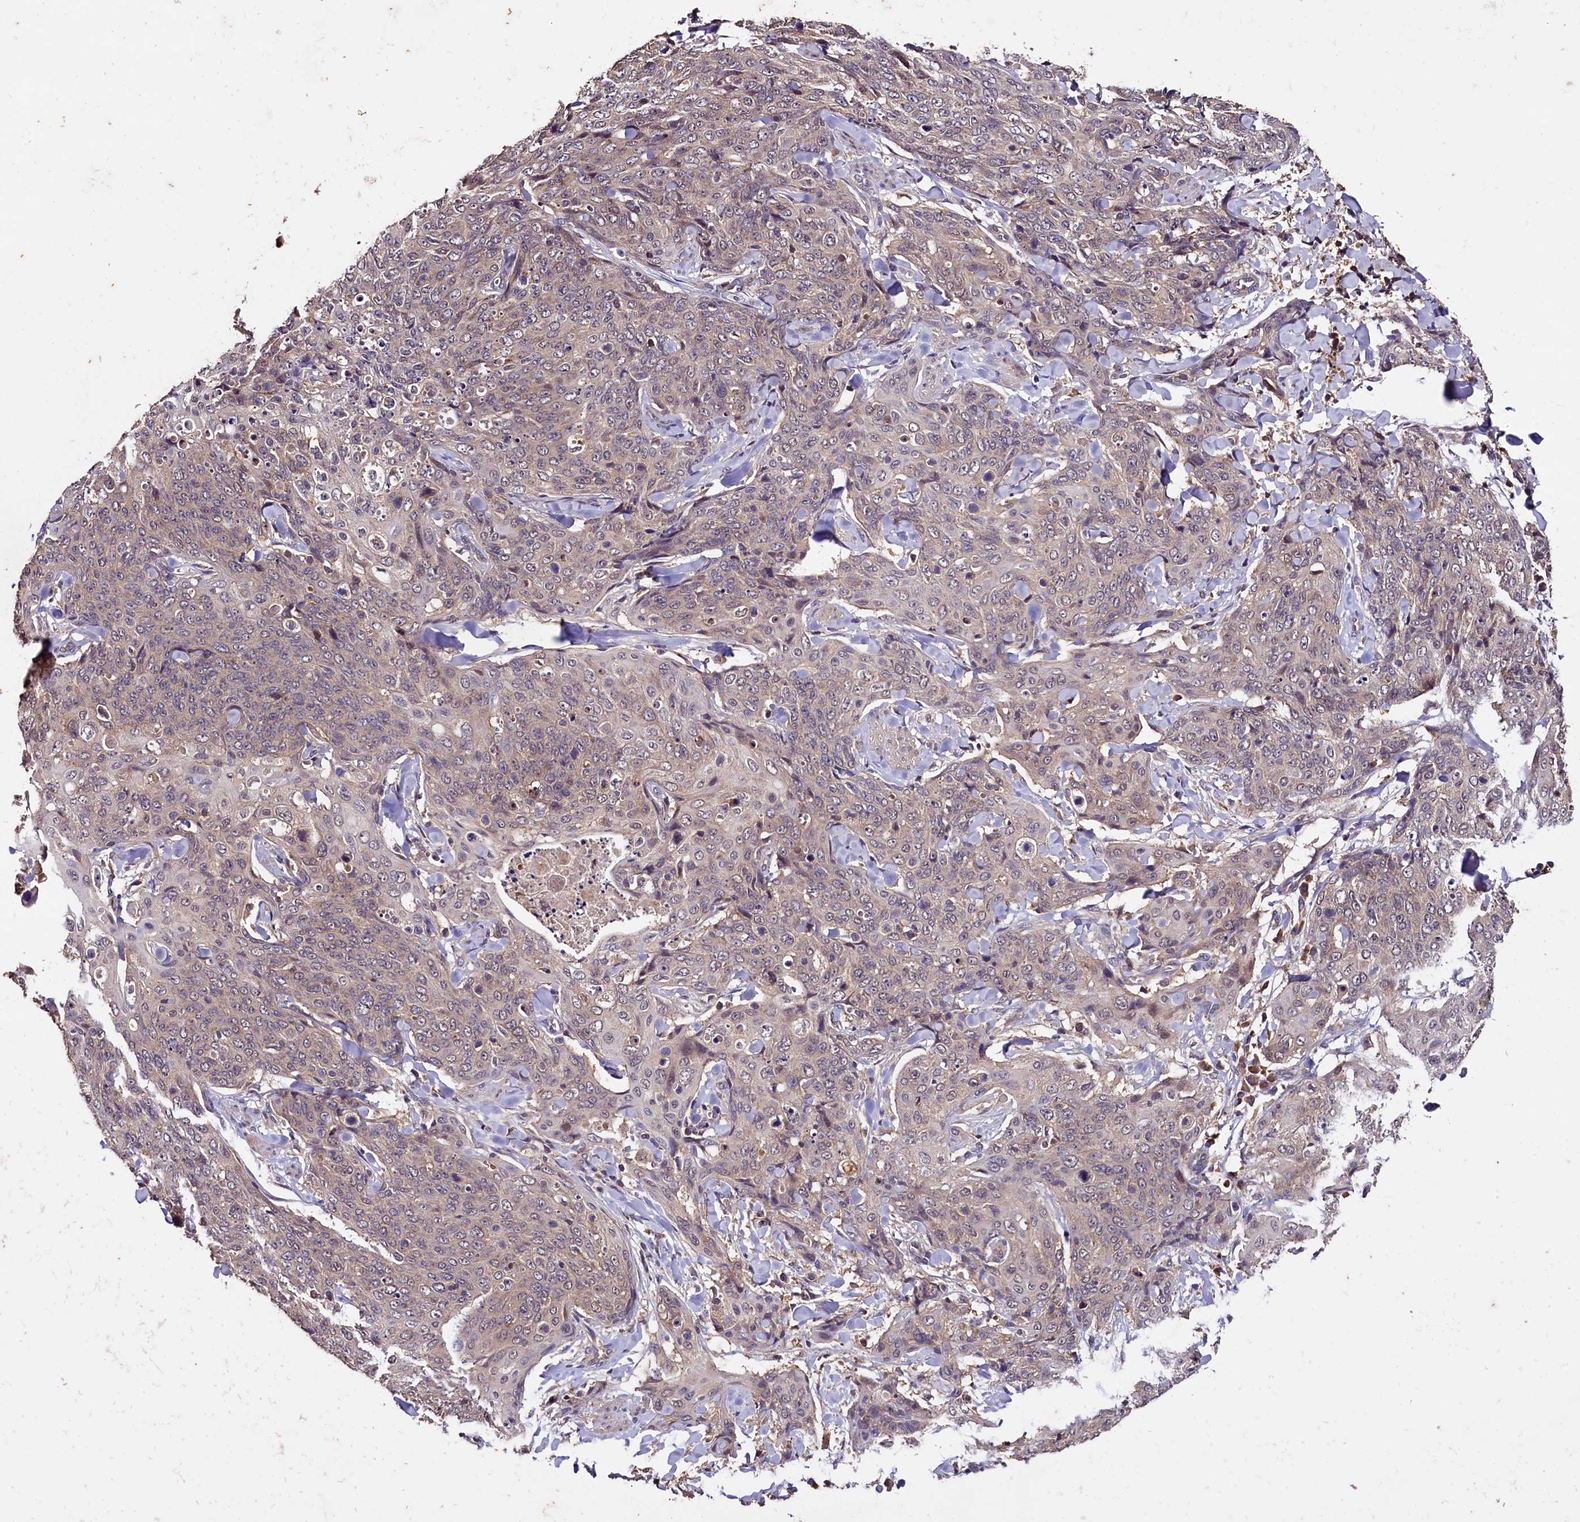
{"staining": {"intensity": "weak", "quantity": "<25%", "location": "cytoplasmic/membranous"}, "tissue": "skin cancer", "cell_type": "Tumor cells", "image_type": "cancer", "snomed": [{"axis": "morphology", "description": "Squamous cell carcinoma, NOS"}, {"axis": "topography", "description": "Skin"}, {"axis": "topography", "description": "Vulva"}], "caption": "The histopathology image demonstrates no significant staining in tumor cells of skin squamous cell carcinoma. The staining was performed using DAB (3,3'-diaminobenzidine) to visualize the protein expression in brown, while the nuclei were stained in blue with hematoxylin (Magnification: 20x).", "gene": "PLXNB1", "patient": {"sex": "female", "age": 85}}